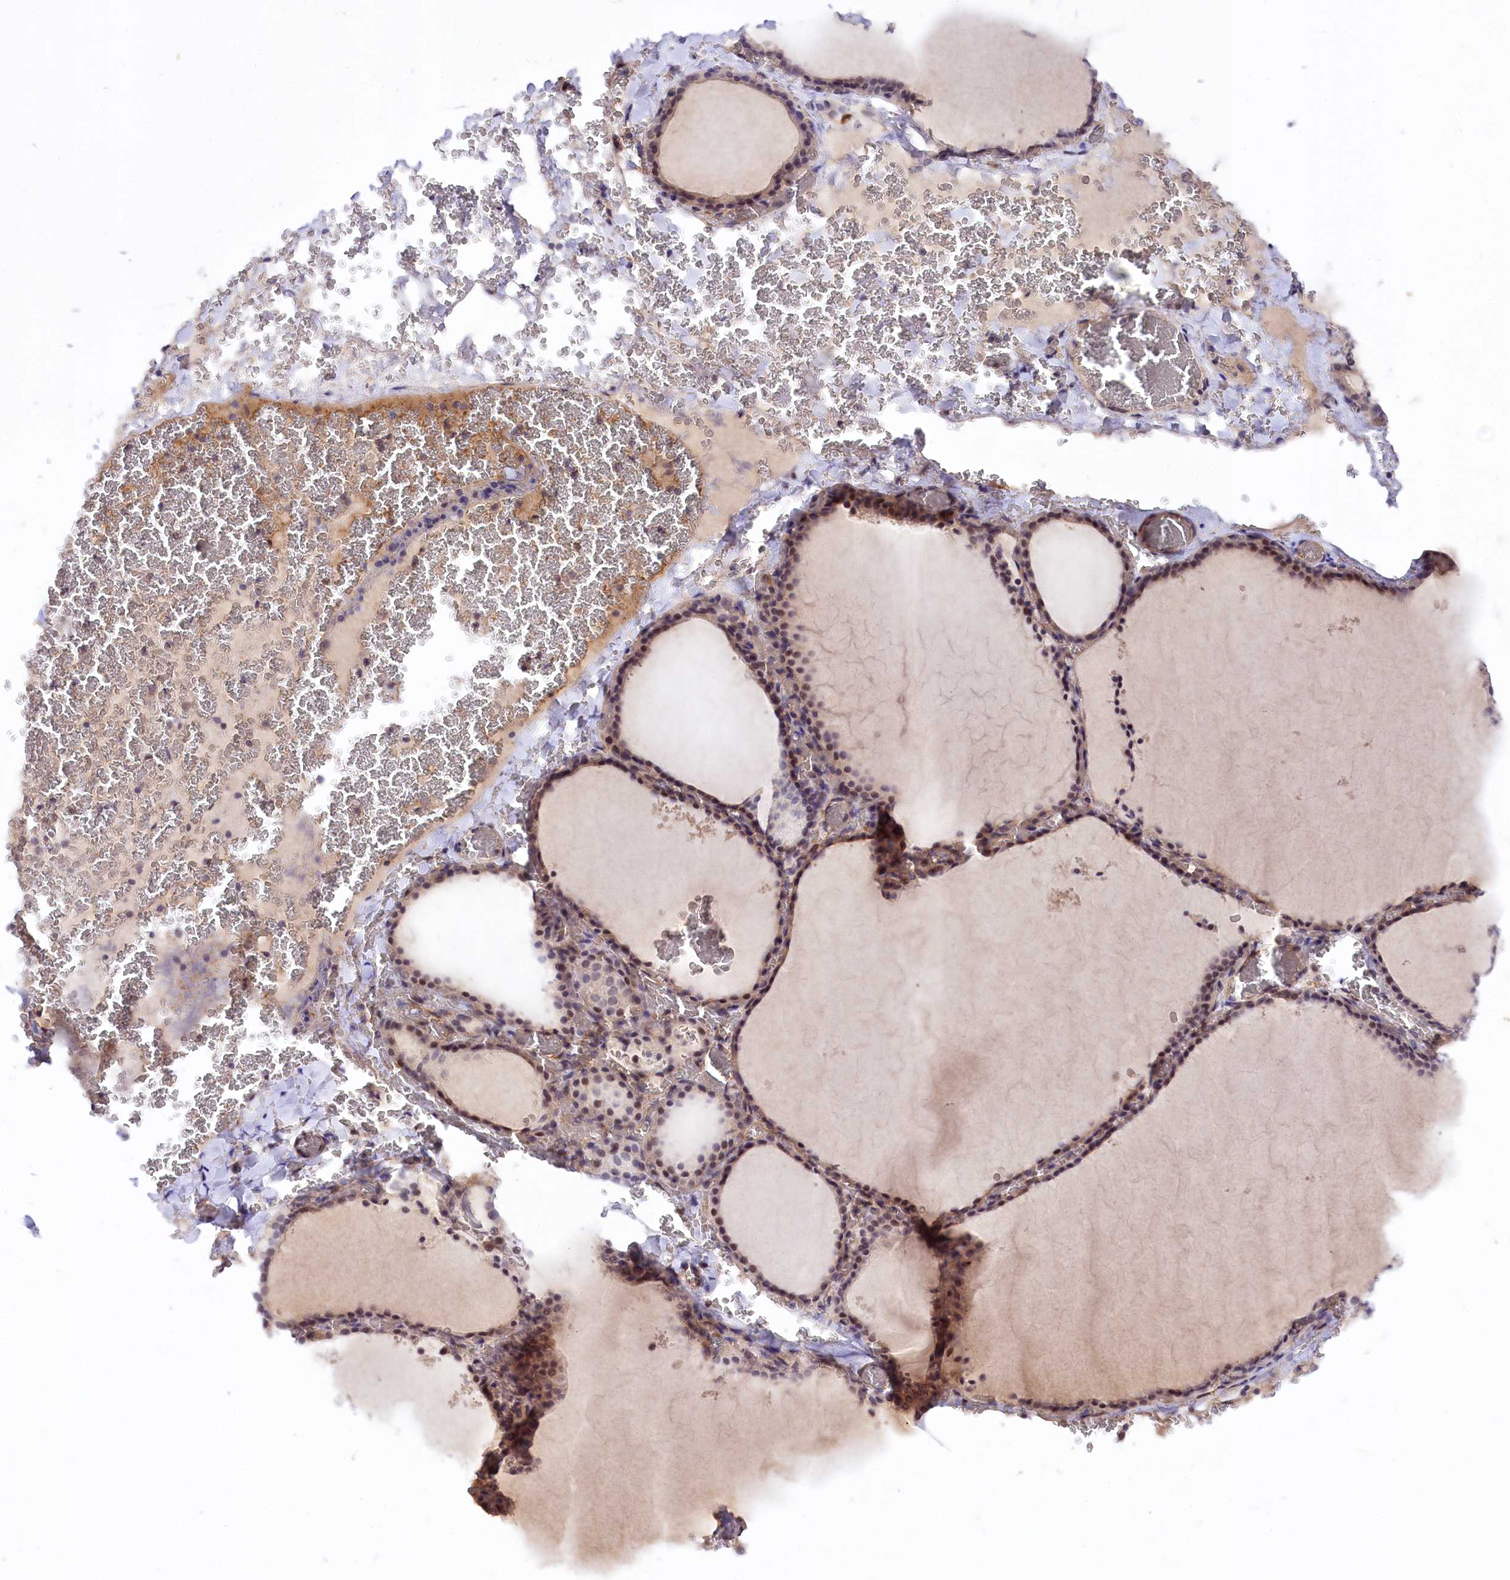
{"staining": {"intensity": "moderate", "quantity": ">75%", "location": "cytoplasmic/membranous,nuclear"}, "tissue": "thyroid gland", "cell_type": "Glandular cells", "image_type": "normal", "snomed": [{"axis": "morphology", "description": "Normal tissue, NOS"}, {"axis": "topography", "description": "Thyroid gland"}], "caption": "Immunohistochemistry (DAB) staining of normal human thyroid gland shows moderate cytoplasmic/membranous,nuclear protein expression in about >75% of glandular cells.", "gene": "PHLDB1", "patient": {"sex": "female", "age": 39}}